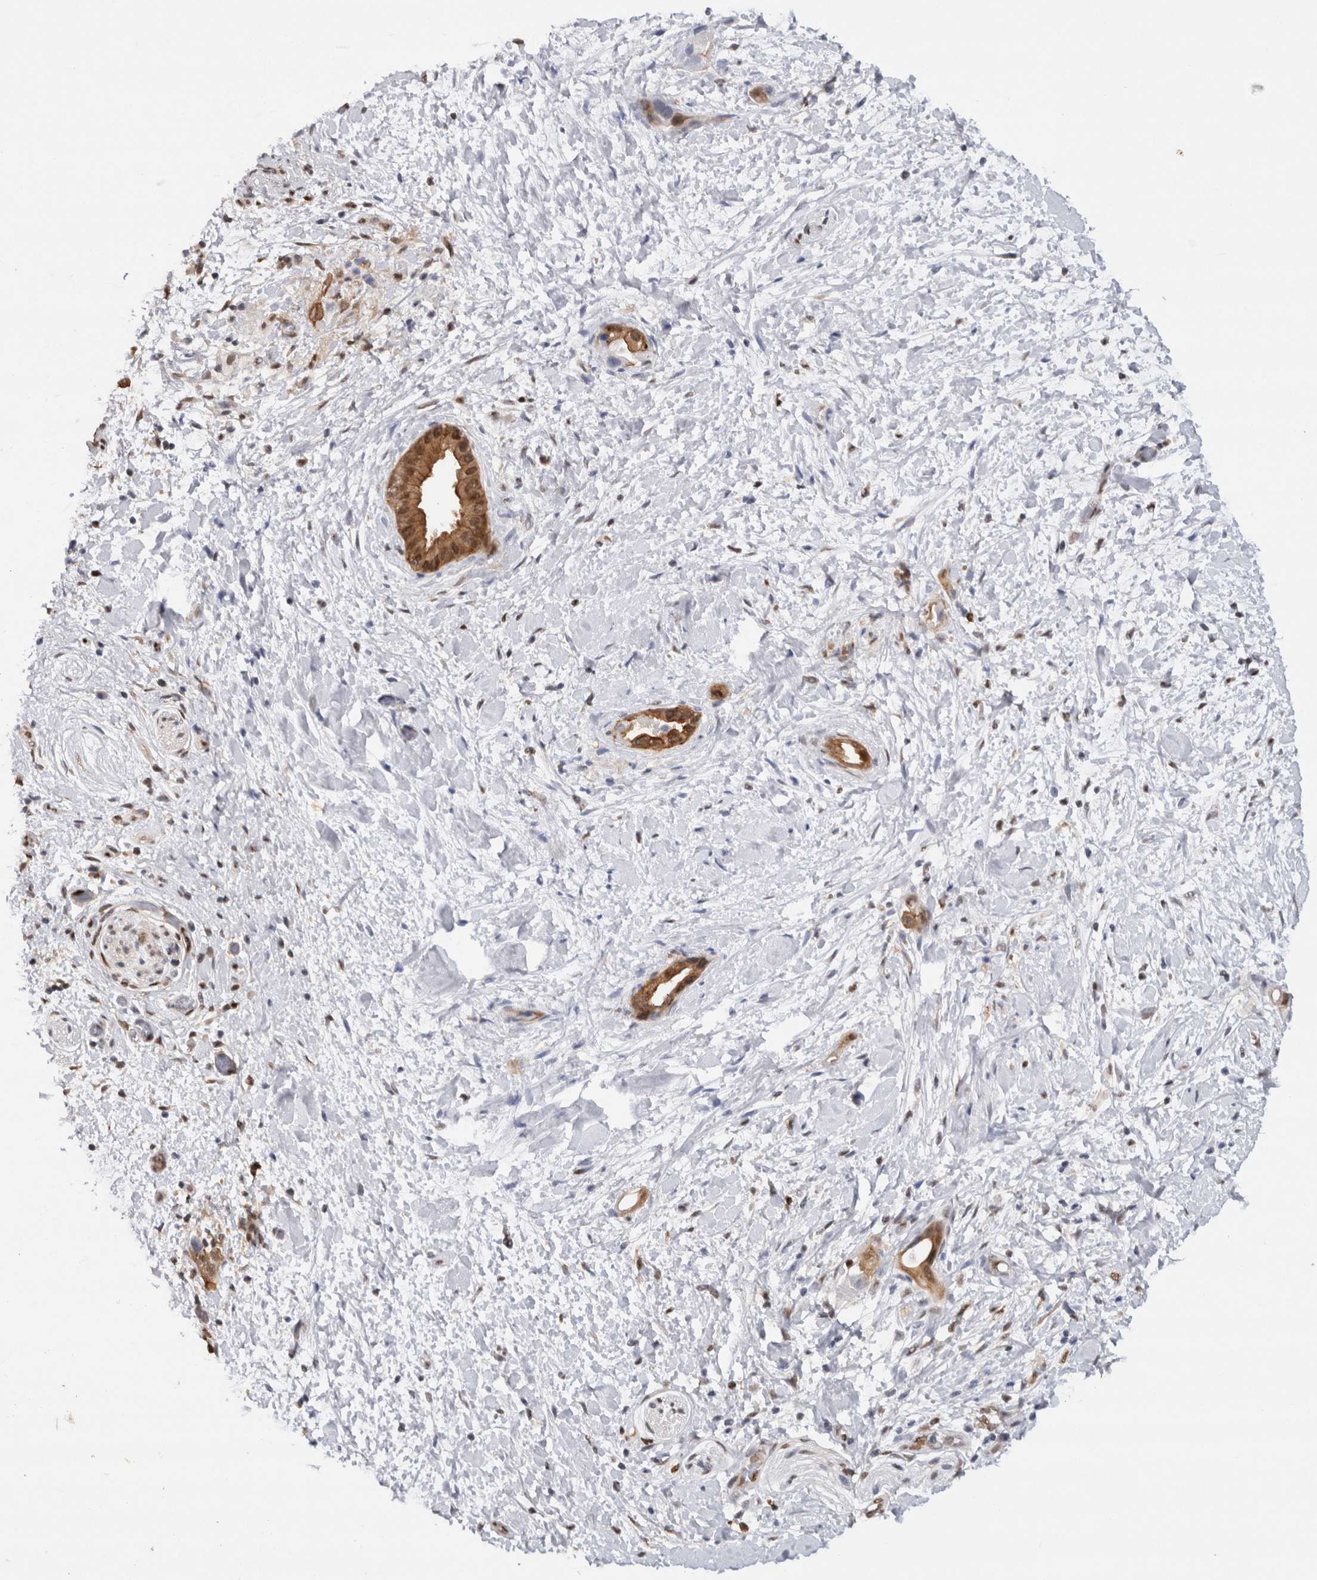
{"staining": {"intensity": "moderate", "quantity": ">75%", "location": "cytoplasmic/membranous,nuclear"}, "tissue": "pancreatic cancer", "cell_type": "Tumor cells", "image_type": "cancer", "snomed": [{"axis": "morphology", "description": "Adenocarcinoma, NOS"}, {"axis": "topography", "description": "Pancreas"}], "caption": "Immunohistochemistry staining of adenocarcinoma (pancreatic), which shows medium levels of moderate cytoplasmic/membranous and nuclear expression in approximately >75% of tumor cells indicating moderate cytoplasmic/membranous and nuclear protein expression. The staining was performed using DAB (3,3'-diaminobenzidine) (brown) for protein detection and nuclei were counterstained in hematoxylin (blue).", "gene": "RPS6KA2", "patient": {"sex": "male", "age": 55}}